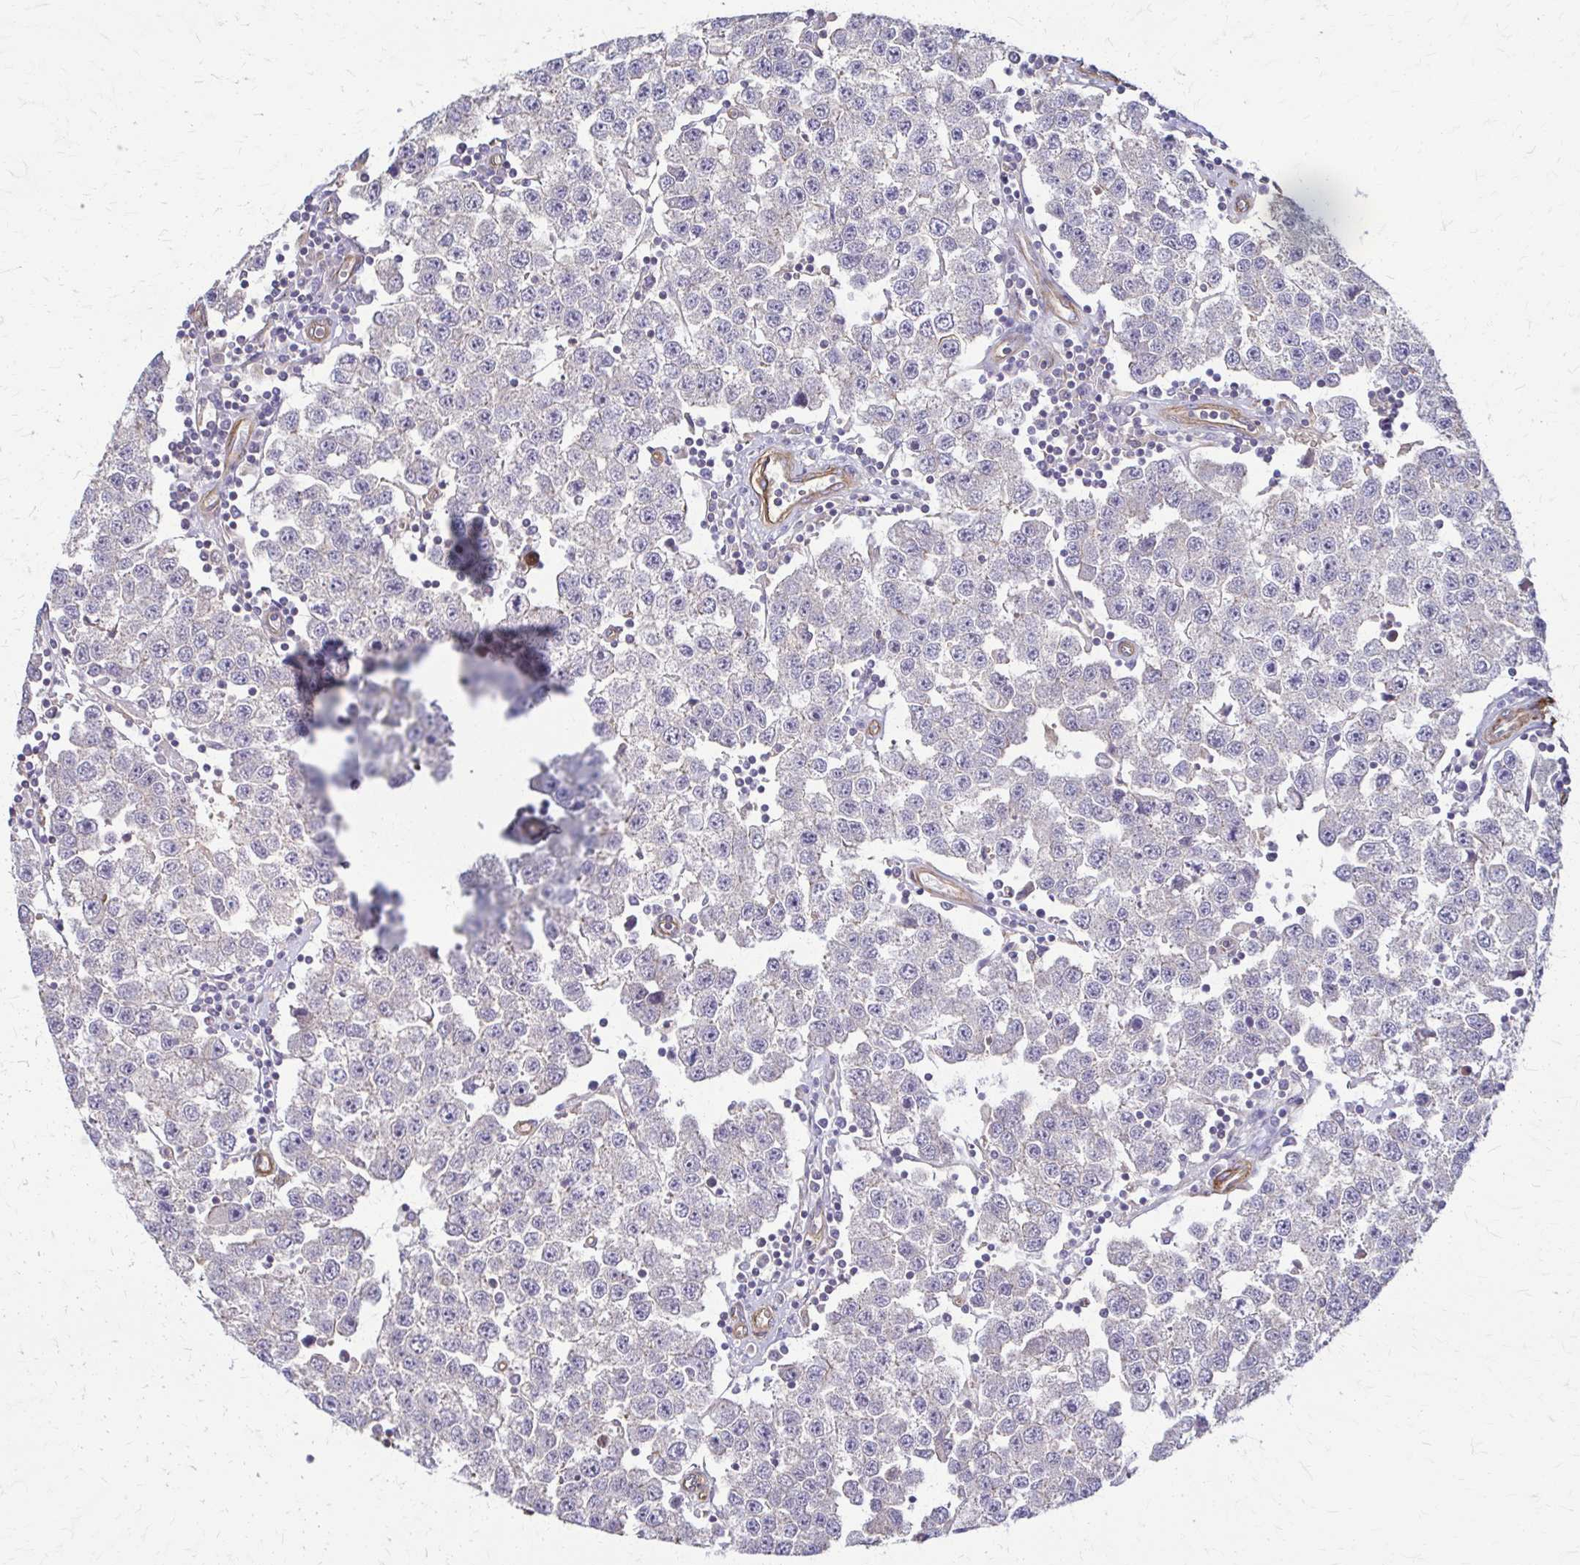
{"staining": {"intensity": "negative", "quantity": "none", "location": "none"}, "tissue": "testis cancer", "cell_type": "Tumor cells", "image_type": "cancer", "snomed": [{"axis": "morphology", "description": "Seminoma, NOS"}, {"axis": "topography", "description": "Testis"}], "caption": "Seminoma (testis) stained for a protein using IHC shows no staining tumor cells.", "gene": "DSP", "patient": {"sex": "male", "age": 34}}